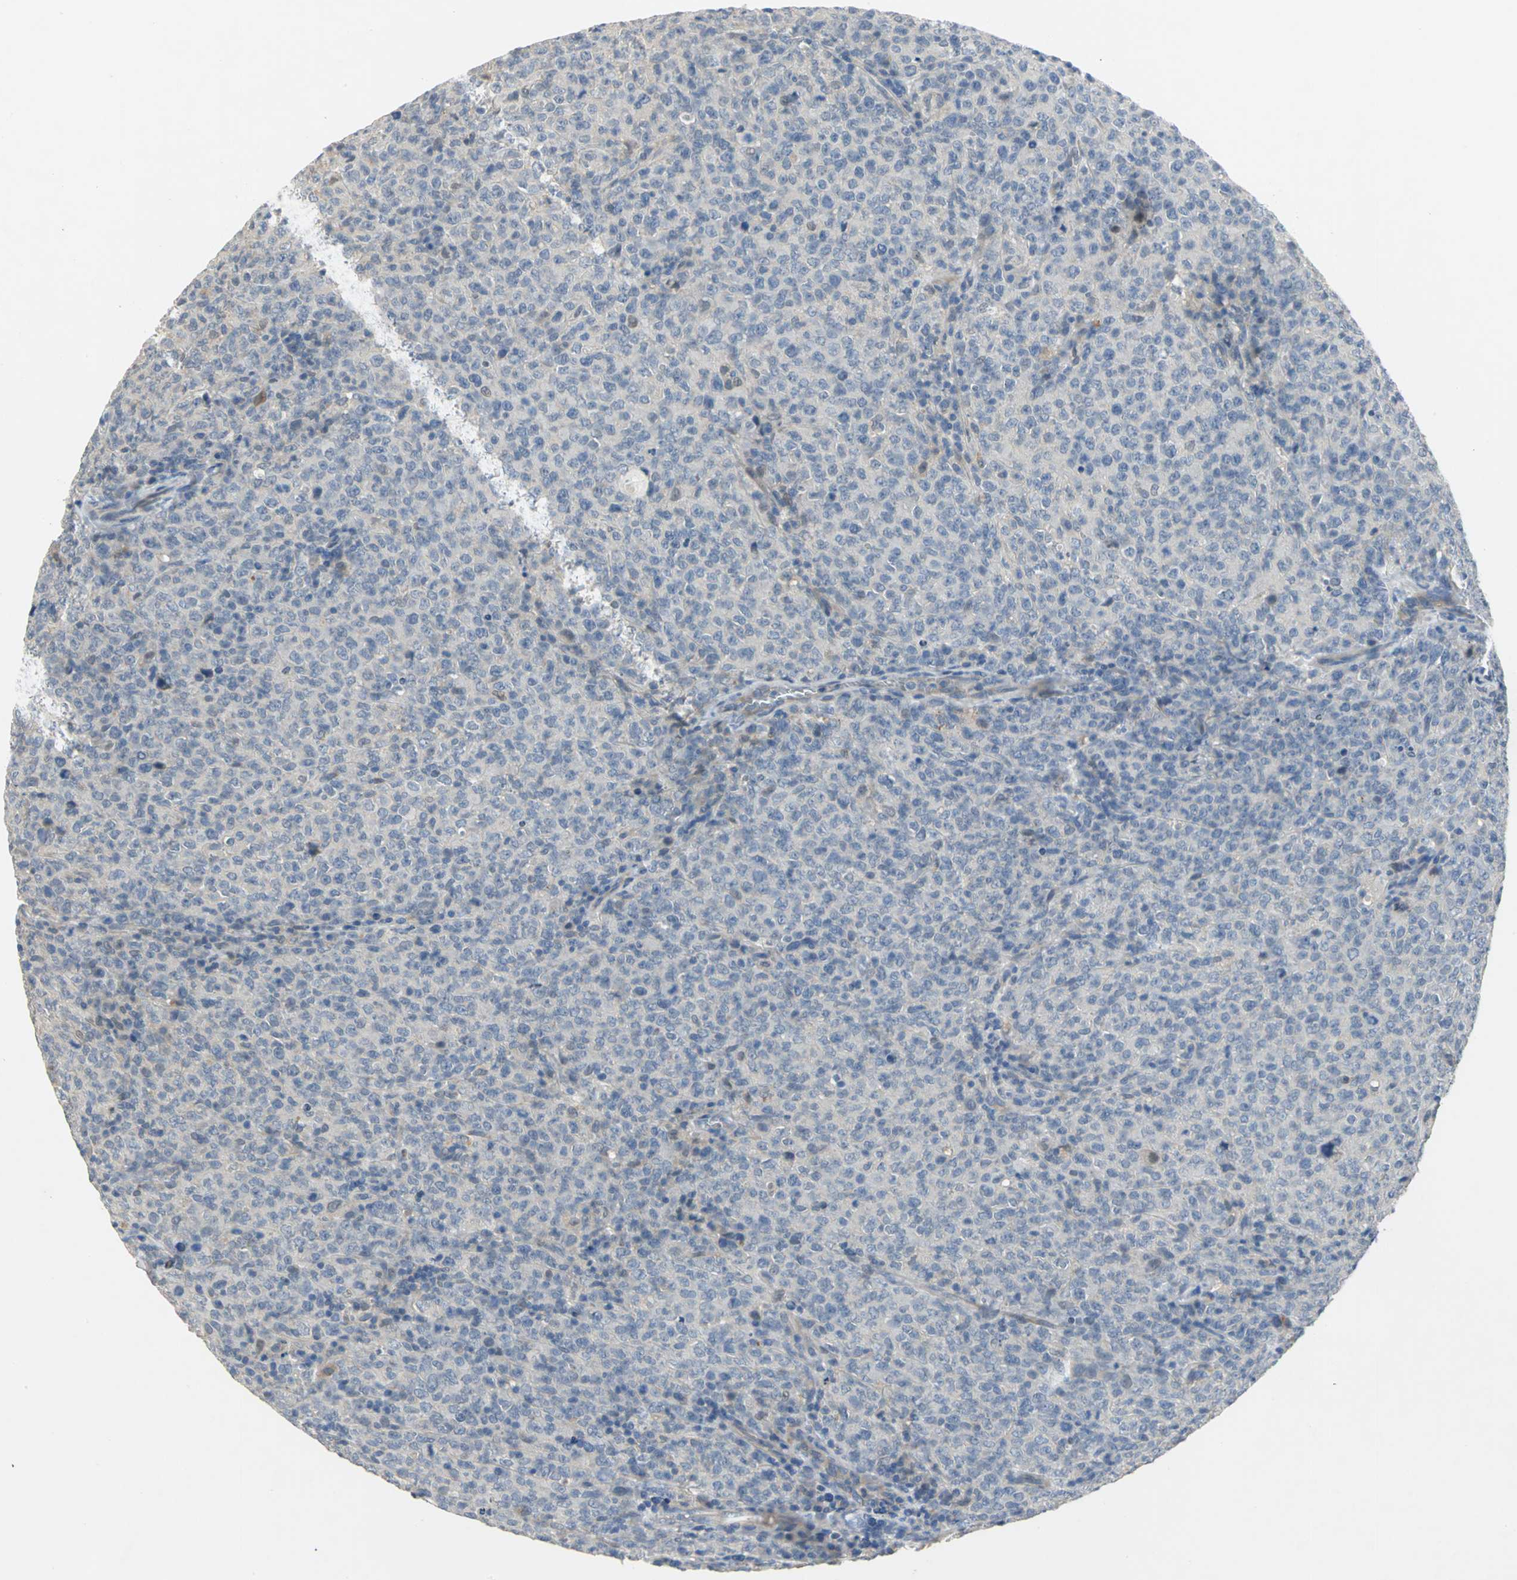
{"staining": {"intensity": "negative", "quantity": "none", "location": "none"}, "tissue": "lymphoma", "cell_type": "Tumor cells", "image_type": "cancer", "snomed": [{"axis": "morphology", "description": "Malignant lymphoma, non-Hodgkin's type, High grade"}, {"axis": "topography", "description": "Tonsil"}], "caption": "Immunohistochemistry (IHC) photomicrograph of neoplastic tissue: human high-grade malignant lymphoma, non-Hodgkin's type stained with DAB exhibits no significant protein expression in tumor cells.", "gene": "IL17RB", "patient": {"sex": "female", "age": 36}}